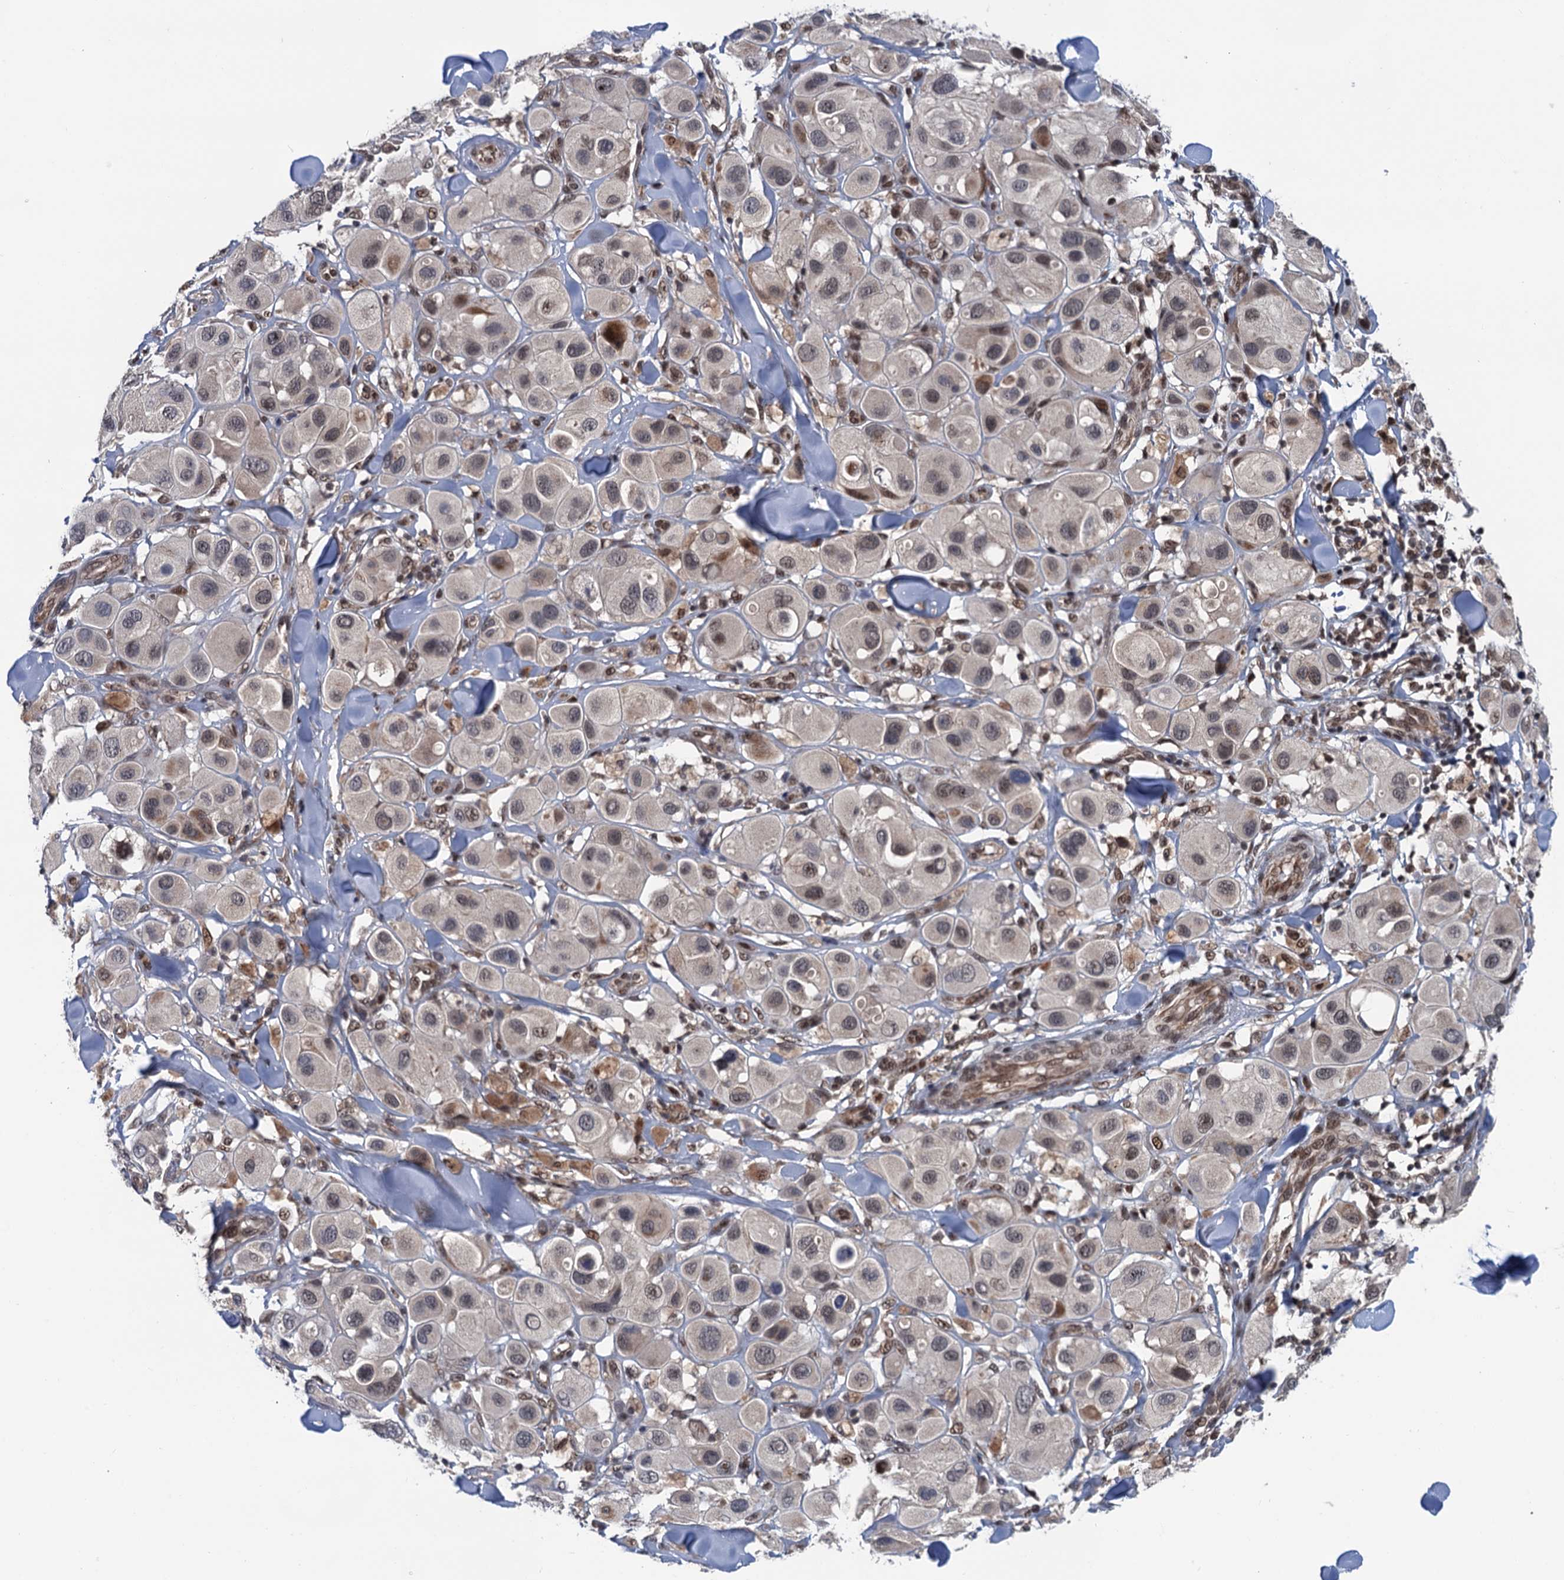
{"staining": {"intensity": "weak", "quantity": "<25%", "location": "nuclear"}, "tissue": "melanoma", "cell_type": "Tumor cells", "image_type": "cancer", "snomed": [{"axis": "morphology", "description": "Malignant melanoma, Metastatic site"}, {"axis": "topography", "description": "Skin"}], "caption": "Tumor cells are negative for brown protein staining in melanoma.", "gene": "RASSF4", "patient": {"sex": "male", "age": 41}}